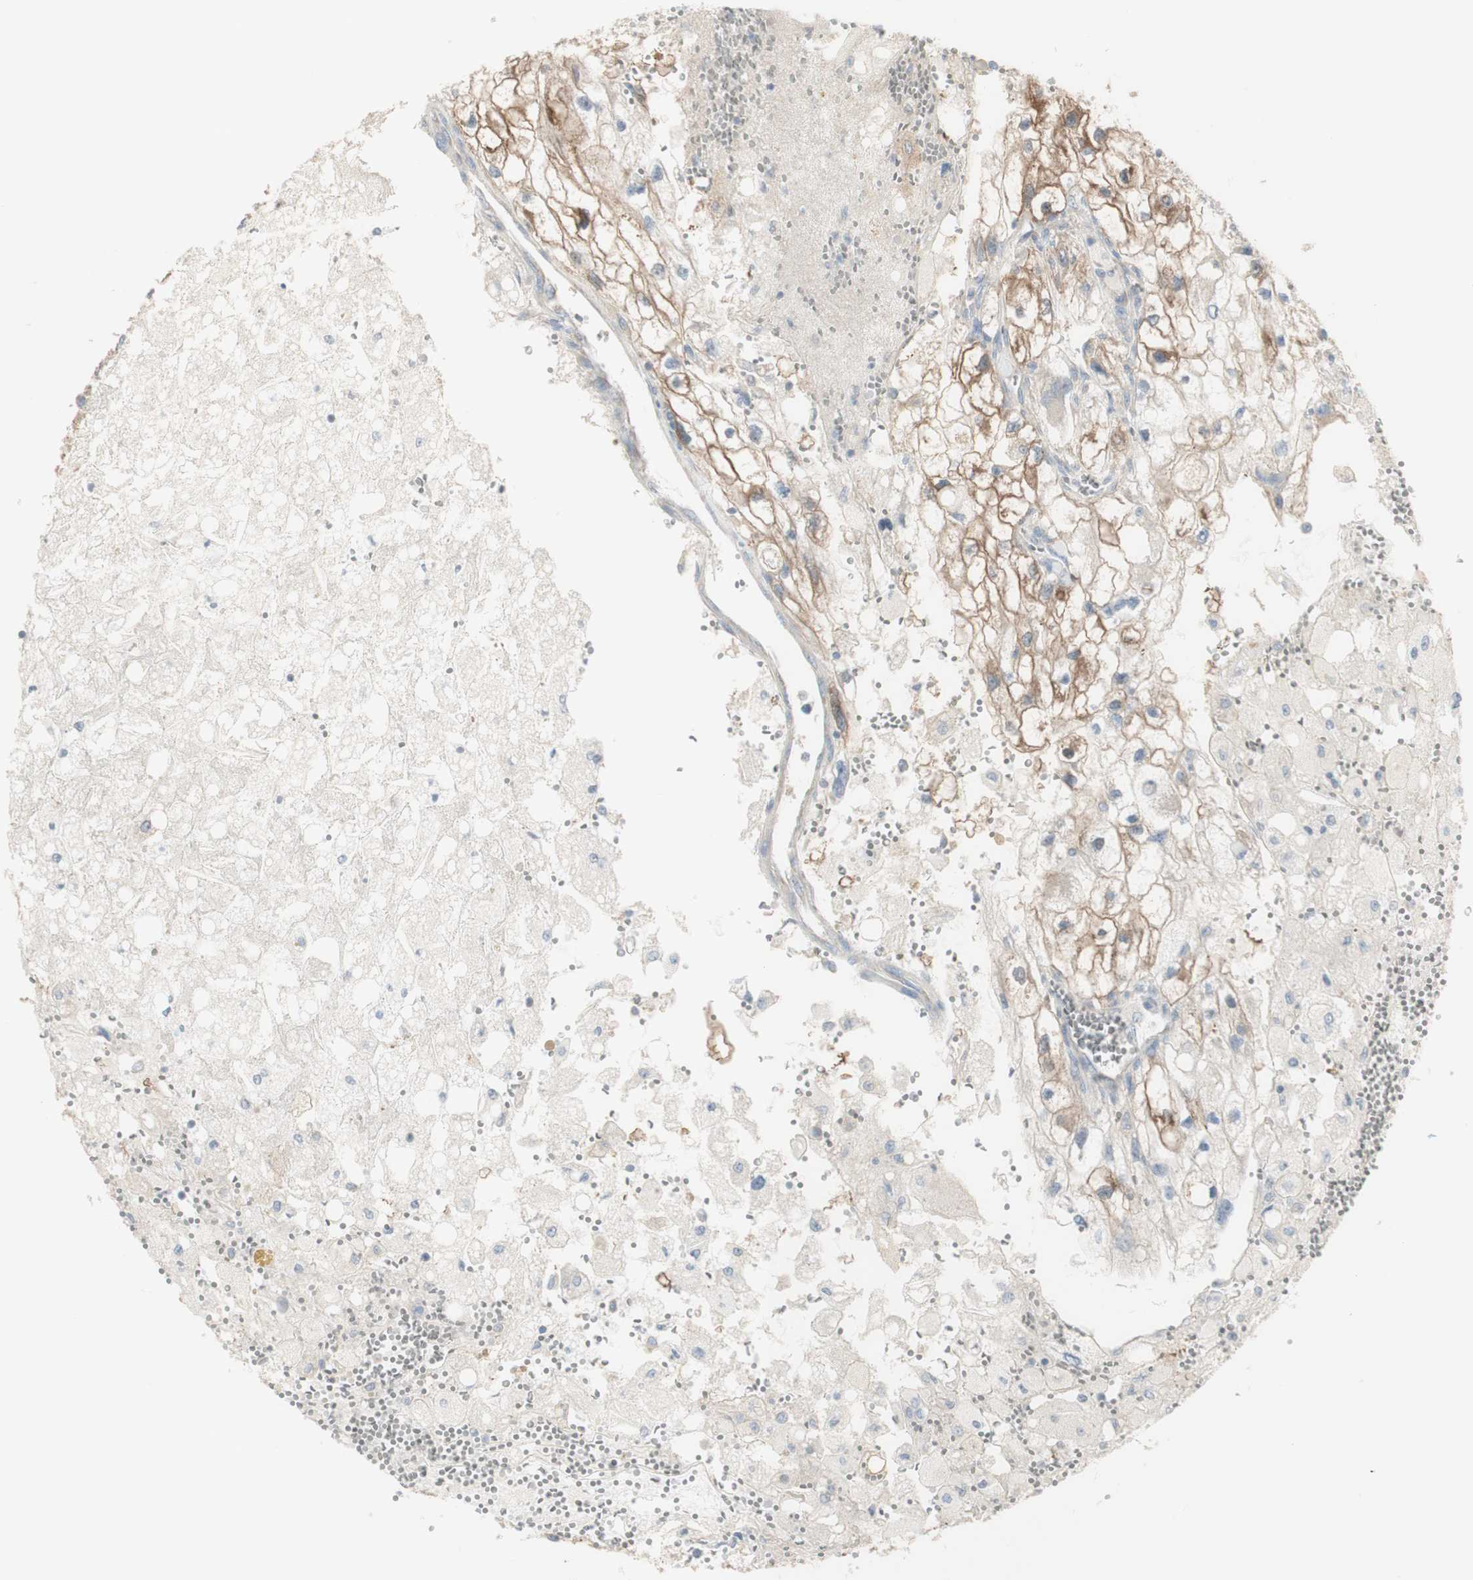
{"staining": {"intensity": "weak", "quantity": ">75%", "location": "cytoplasmic/membranous"}, "tissue": "renal cancer", "cell_type": "Tumor cells", "image_type": "cancer", "snomed": [{"axis": "morphology", "description": "Adenocarcinoma, NOS"}, {"axis": "topography", "description": "Kidney"}], "caption": "Renal cancer stained for a protein (brown) demonstrates weak cytoplasmic/membranous positive staining in about >75% of tumor cells.", "gene": "C3orf52", "patient": {"sex": "female", "age": 70}}